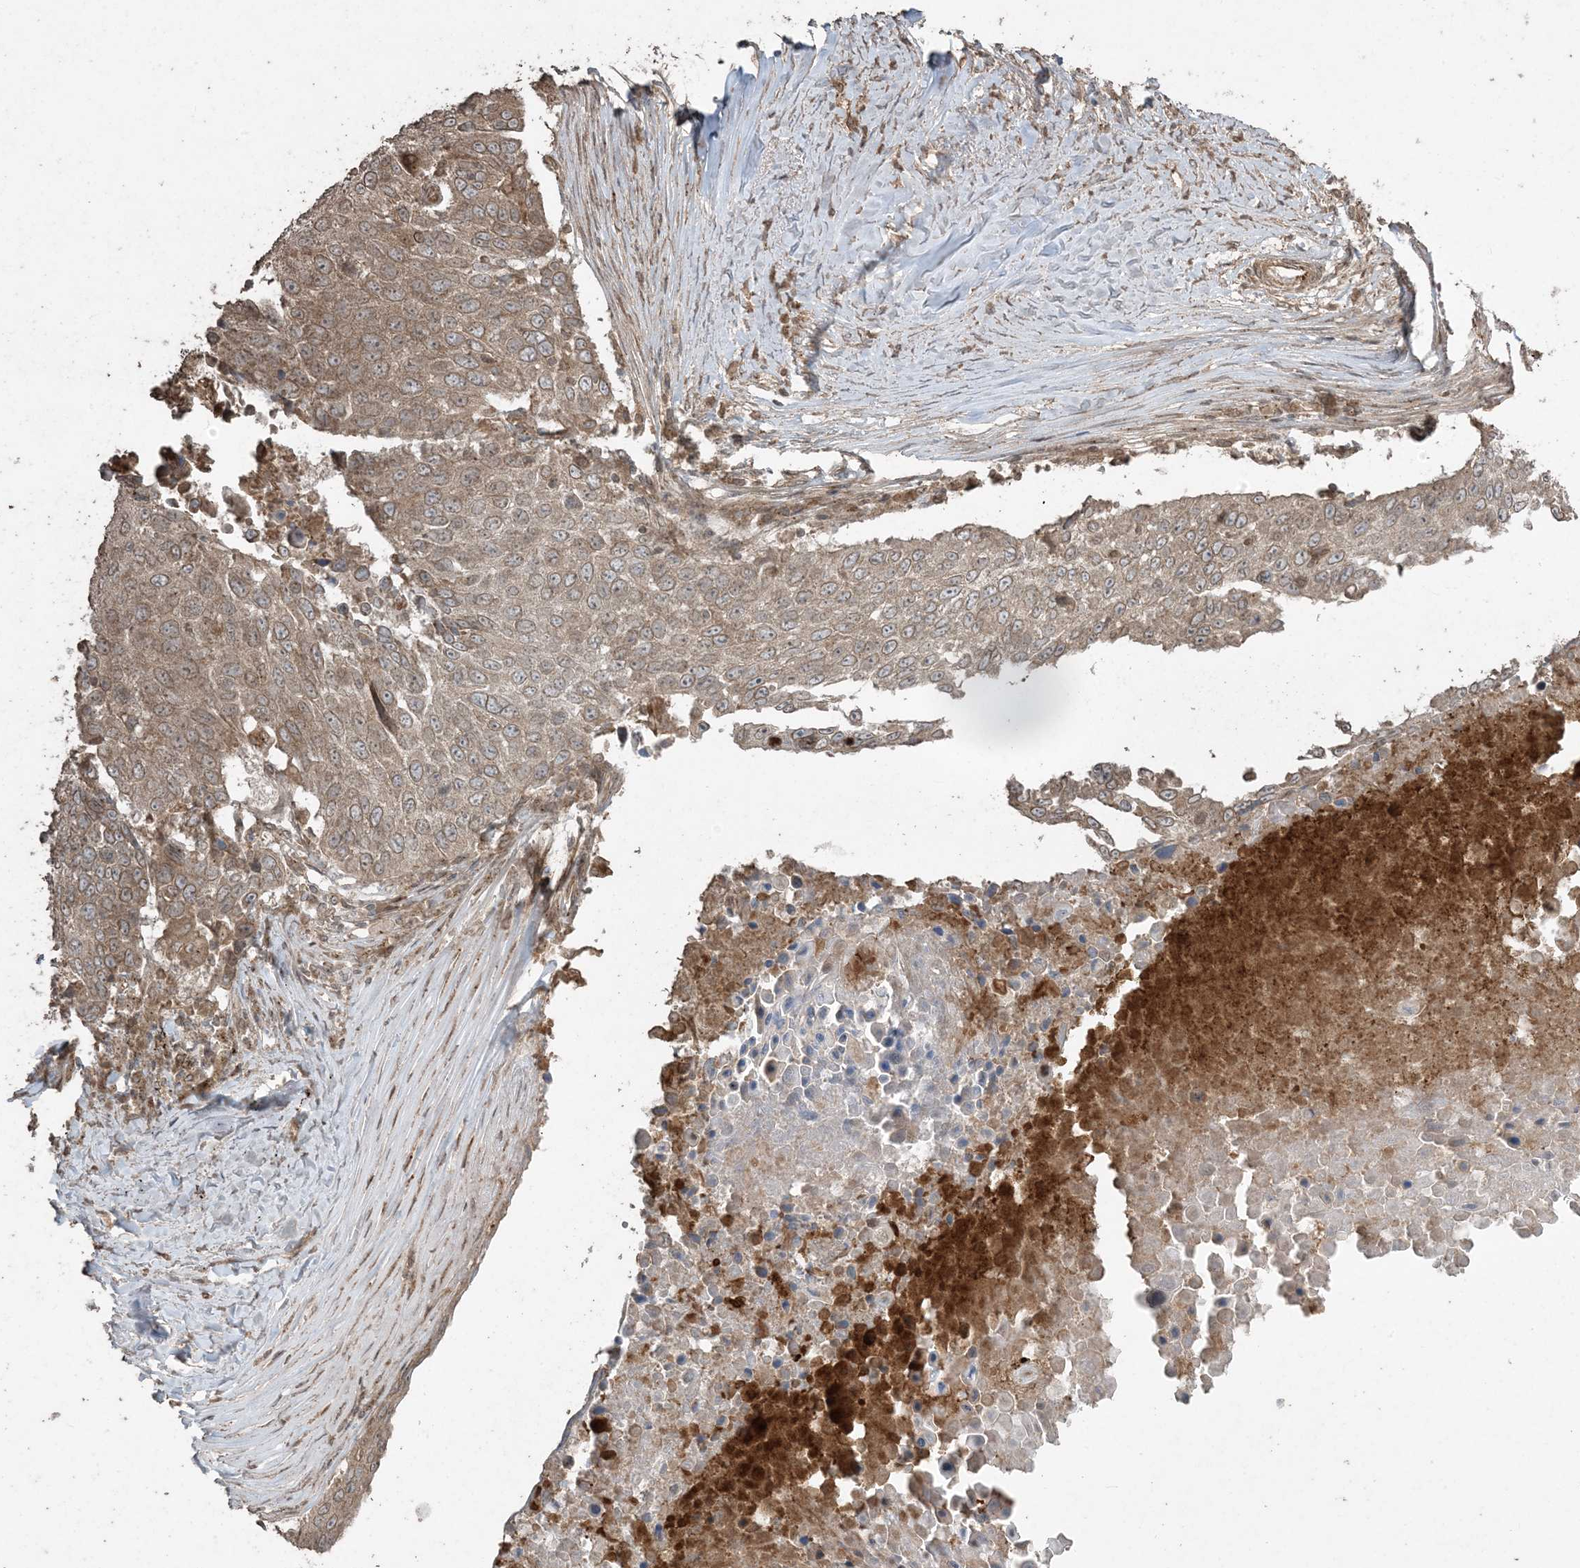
{"staining": {"intensity": "moderate", "quantity": ">75%", "location": "cytoplasmic/membranous"}, "tissue": "lung cancer", "cell_type": "Tumor cells", "image_type": "cancer", "snomed": [{"axis": "morphology", "description": "Squamous cell carcinoma, NOS"}, {"axis": "topography", "description": "Lung"}], "caption": "An IHC micrograph of tumor tissue is shown. Protein staining in brown labels moderate cytoplasmic/membranous positivity in squamous cell carcinoma (lung) within tumor cells.", "gene": "DDX19B", "patient": {"sex": "male", "age": 66}}